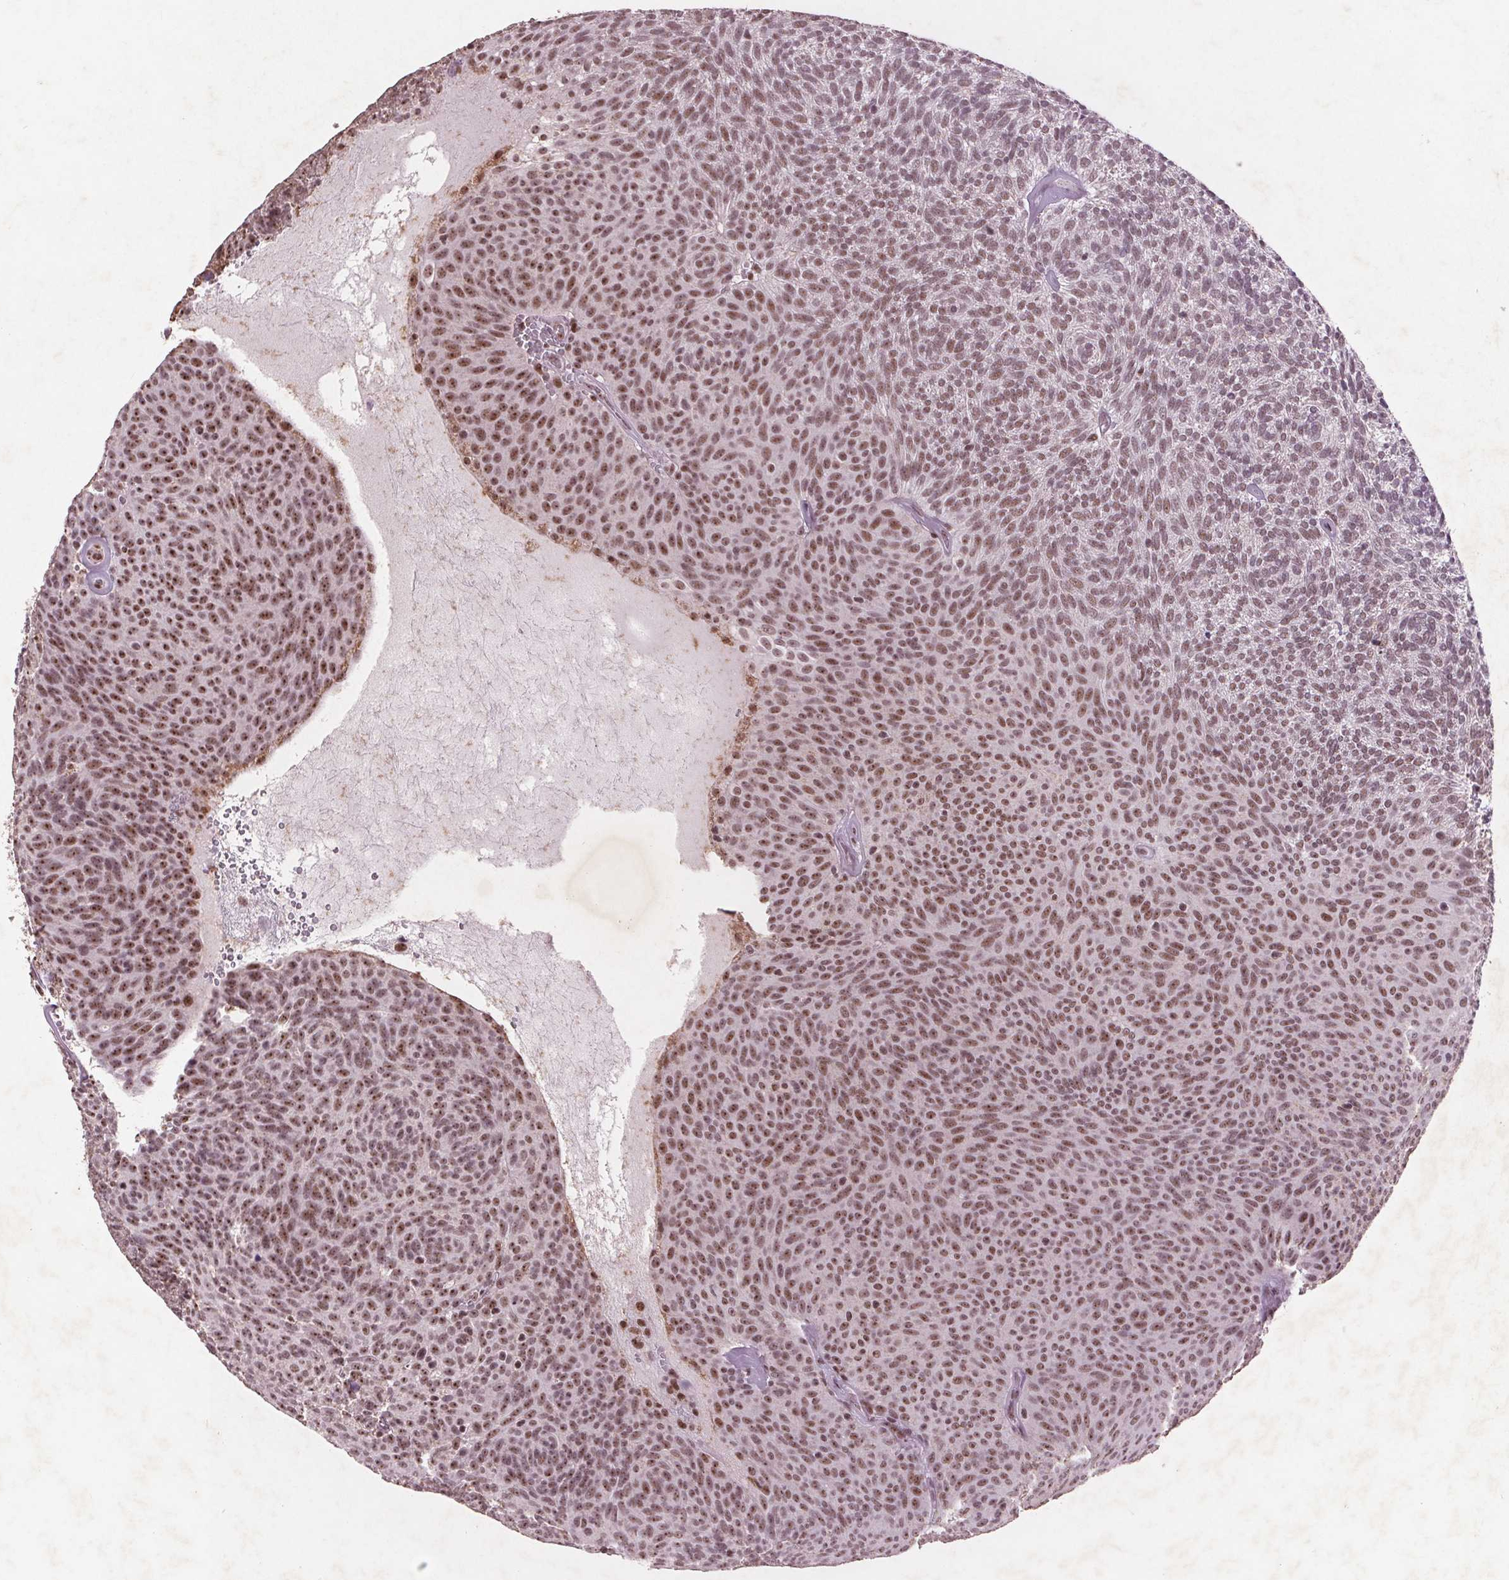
{"staining": {"intensity": "moderate", "quantity": ">75%", "location": "nuclear"}, "tissue": "urothelial cancer", "cell_type": "Tumor cells", "image_type": "cancer", "snomed": [{"axis": "morphology", "description": "Urothelial carcinoma, Low grade"}, {"axis": "topography", "description": "Urinary bladder"}], "caption": "Urothelial cancer tissue demonstrates moderate nuclear expression in approximately >75% of tumor cells, visualized by immunohistochemistry.", "gene": "RPS6KA2", "patient": {"sex": "male", "age": 77}}